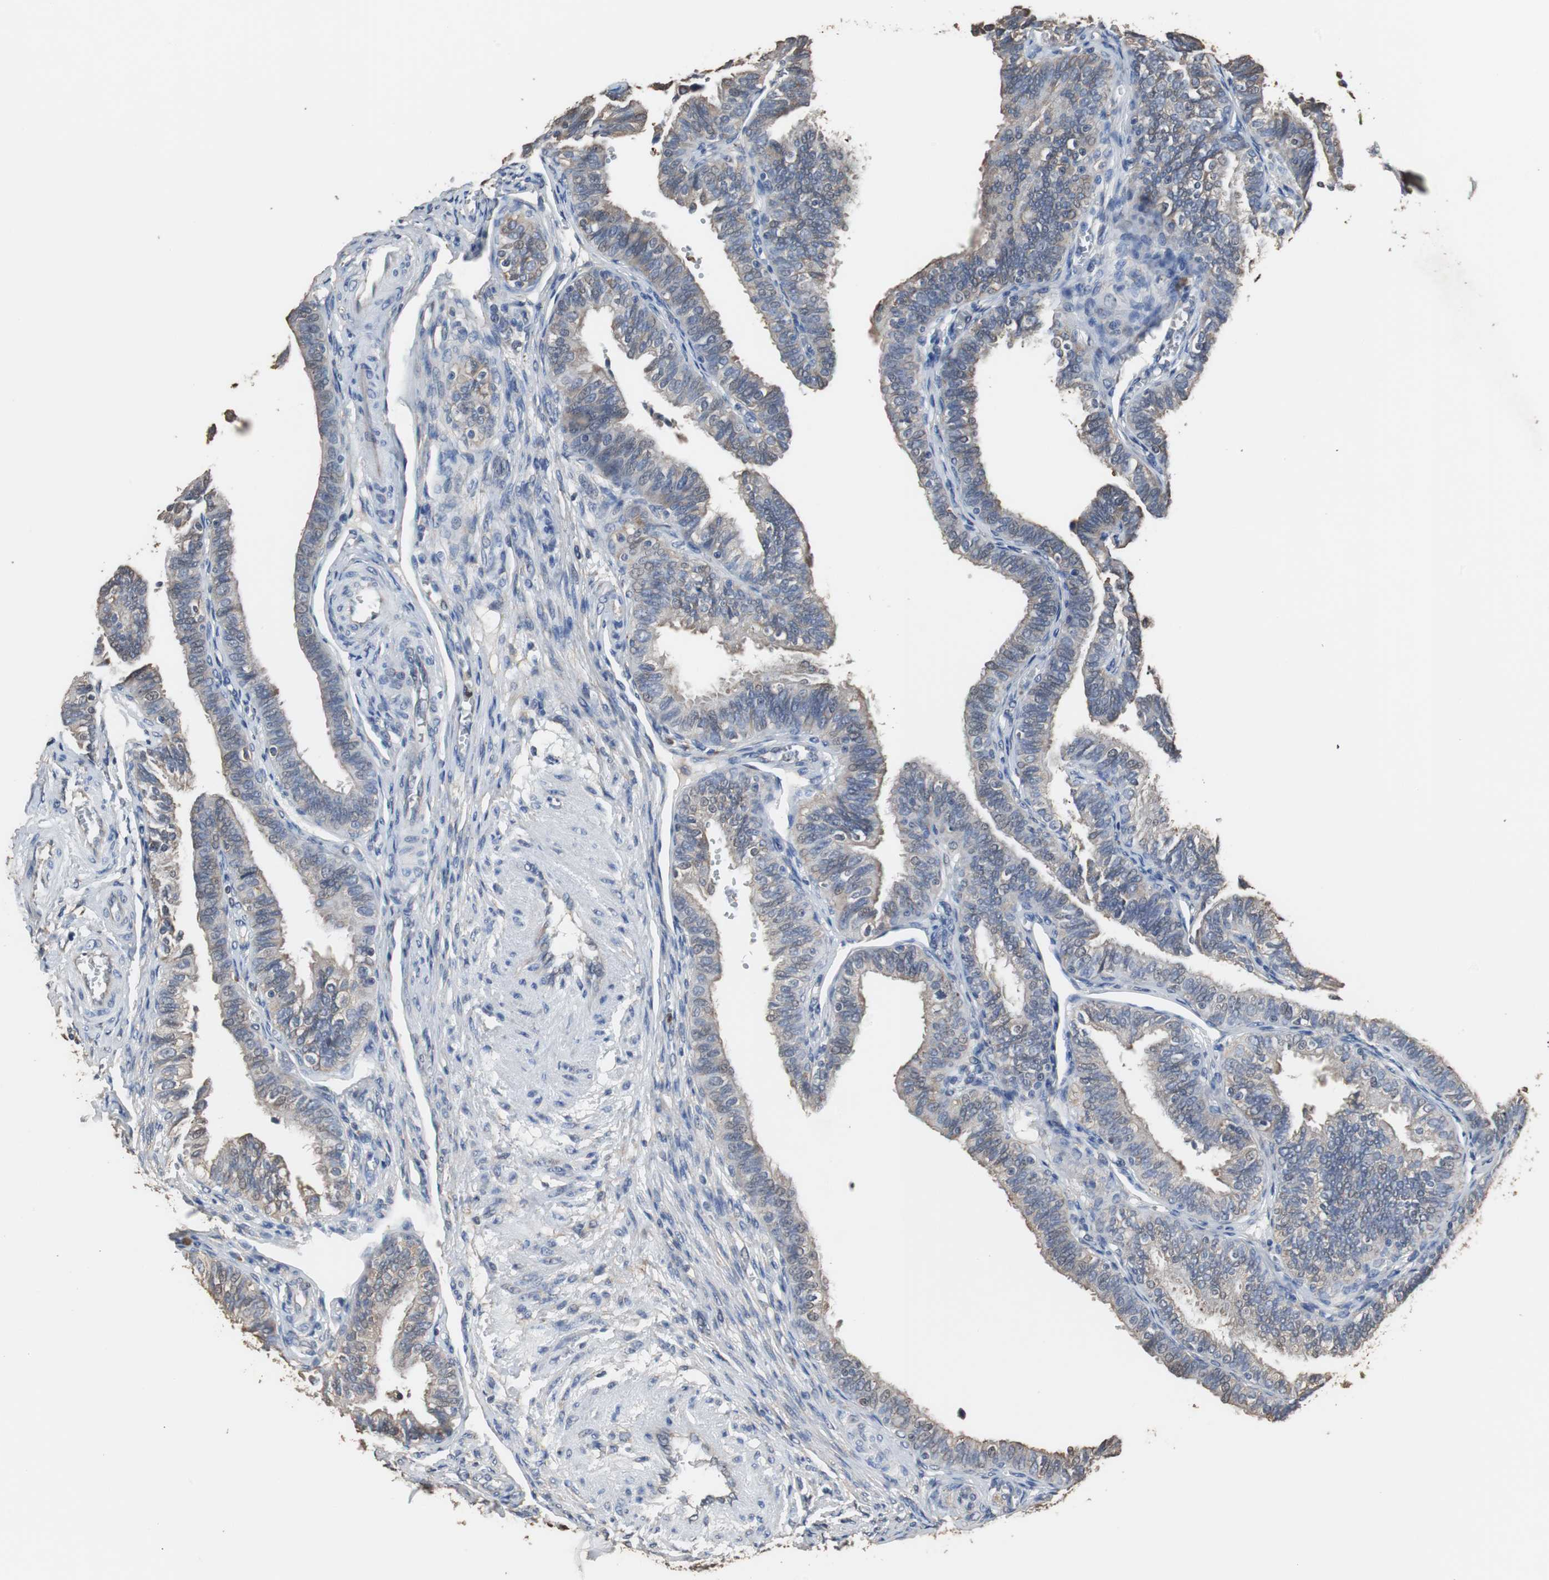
{"staining": {"intensity": "weak", "quantity": ">75%", "location": "cytoplasmic/membranous"}, "tissue": "fallopian tube", "cell_type": "Glandular cells", "image_type": "normal", "snomed": [{"axis": "morphology", "description": "Normal tissue, NOS"}, {"axis": "topography", "description": "Fallopian tube"}], "caption": "Weak cytoplasmic/membranous protein positivity is seen in about >75% of glandular cells in fallopian tube.", "gene": "SCIMP", "patient": {"sex": "female", "age": 46}}